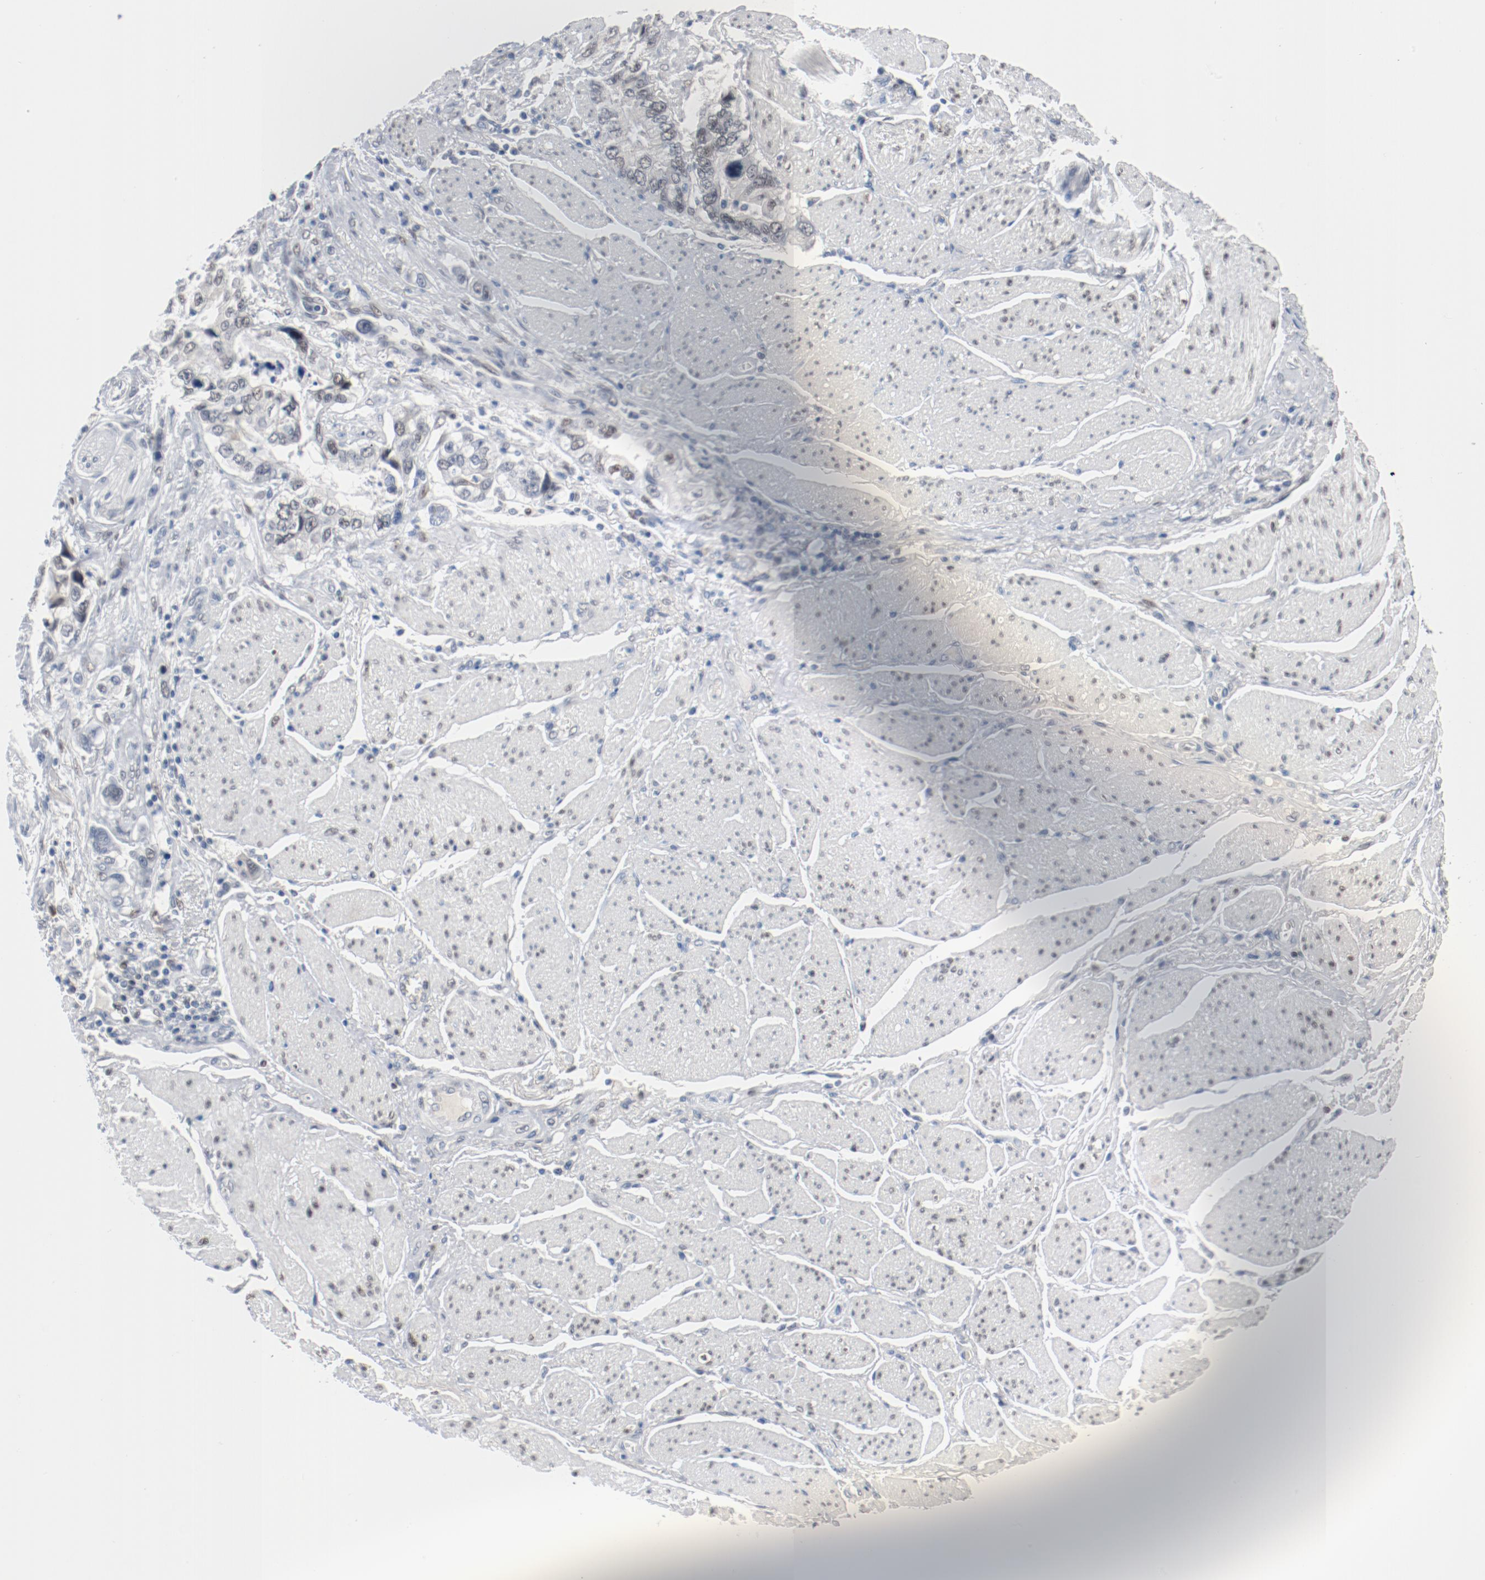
{"staining": {"intensity": "negative", "quantity": "none", "location": "none"}, "tissue": "stomach cancer", "cell_type": "Tumor cells", "image_type": "cancer", "snomed": [{"axis": "morphology", "description": "Adenocarcinoma, NOS"}, {"axis": "topography", "description": "Pancreas"}, {"axis": "topography", "description": "Stomach, upper"}], "caption": "Immunohistochemistry photomicrograph of human stomach cancer (adenocarcinoma) stained for a protein (brown), which shows no positivity in tumor cells.", "gene": "FOXP1", "patient": {"sex": "male", "age": 77}}